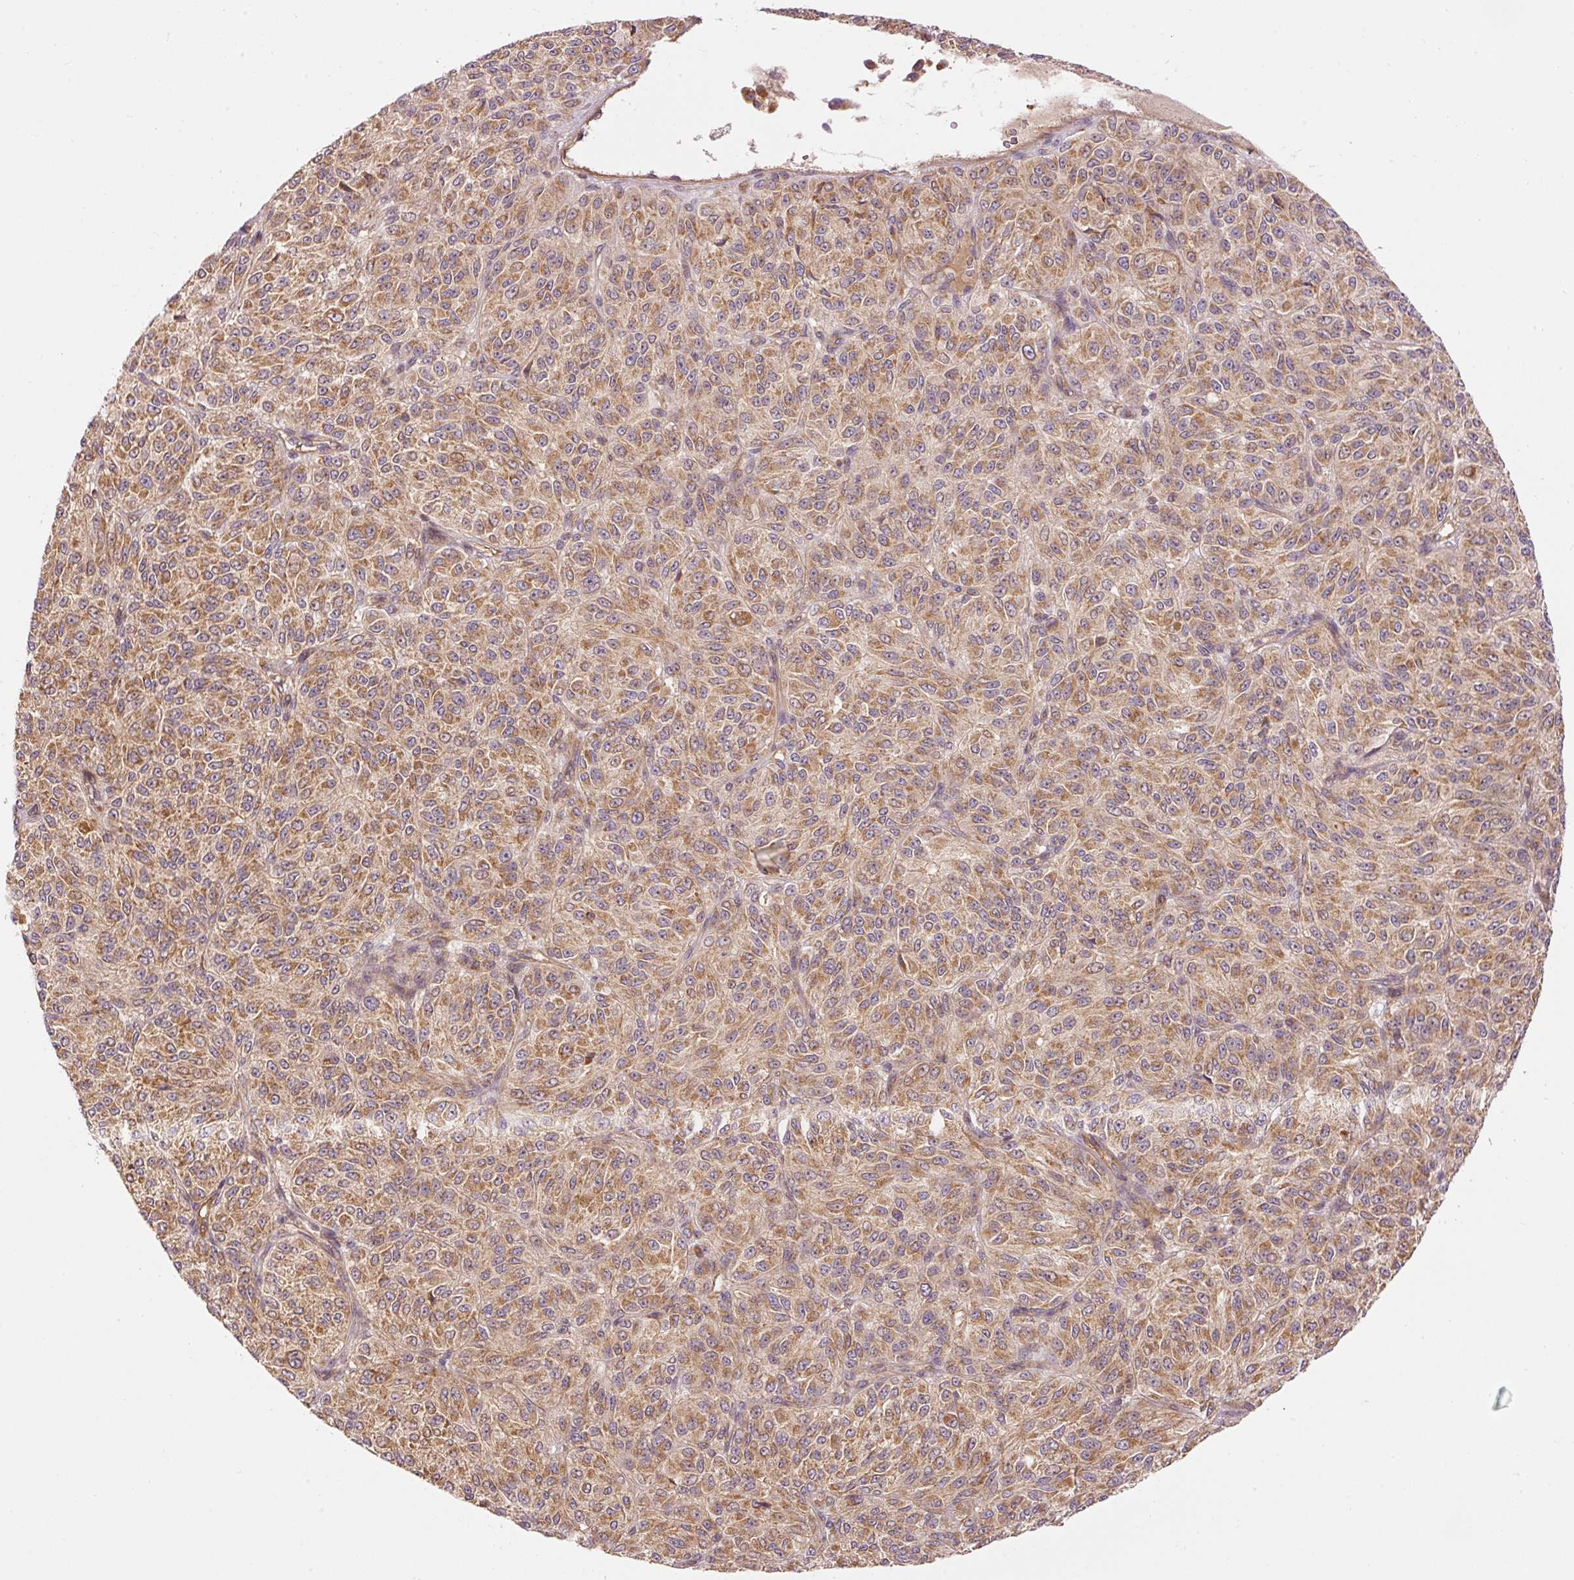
{"staining": {"intensity": "moderate", "quantity": ">75%", "location": "cytoplasmic/membranous"}, "tissue": "melanoma", "cell_type": "Tumor cells", "image_type": "cancer", "snomed": [{"axis": "morphology", "description": "Malignant melanoma, Metastatic site"}, {"axis": "topography", "description": "Brain"}], "caption": "Immunohistochemistry of human melanoma displays medium levels of moderate cytoplasmic/membranous expression in approximately >75% of tumor cells.", "gene": "ADCY4", "patient": {"sex": "female", "age": 56}}